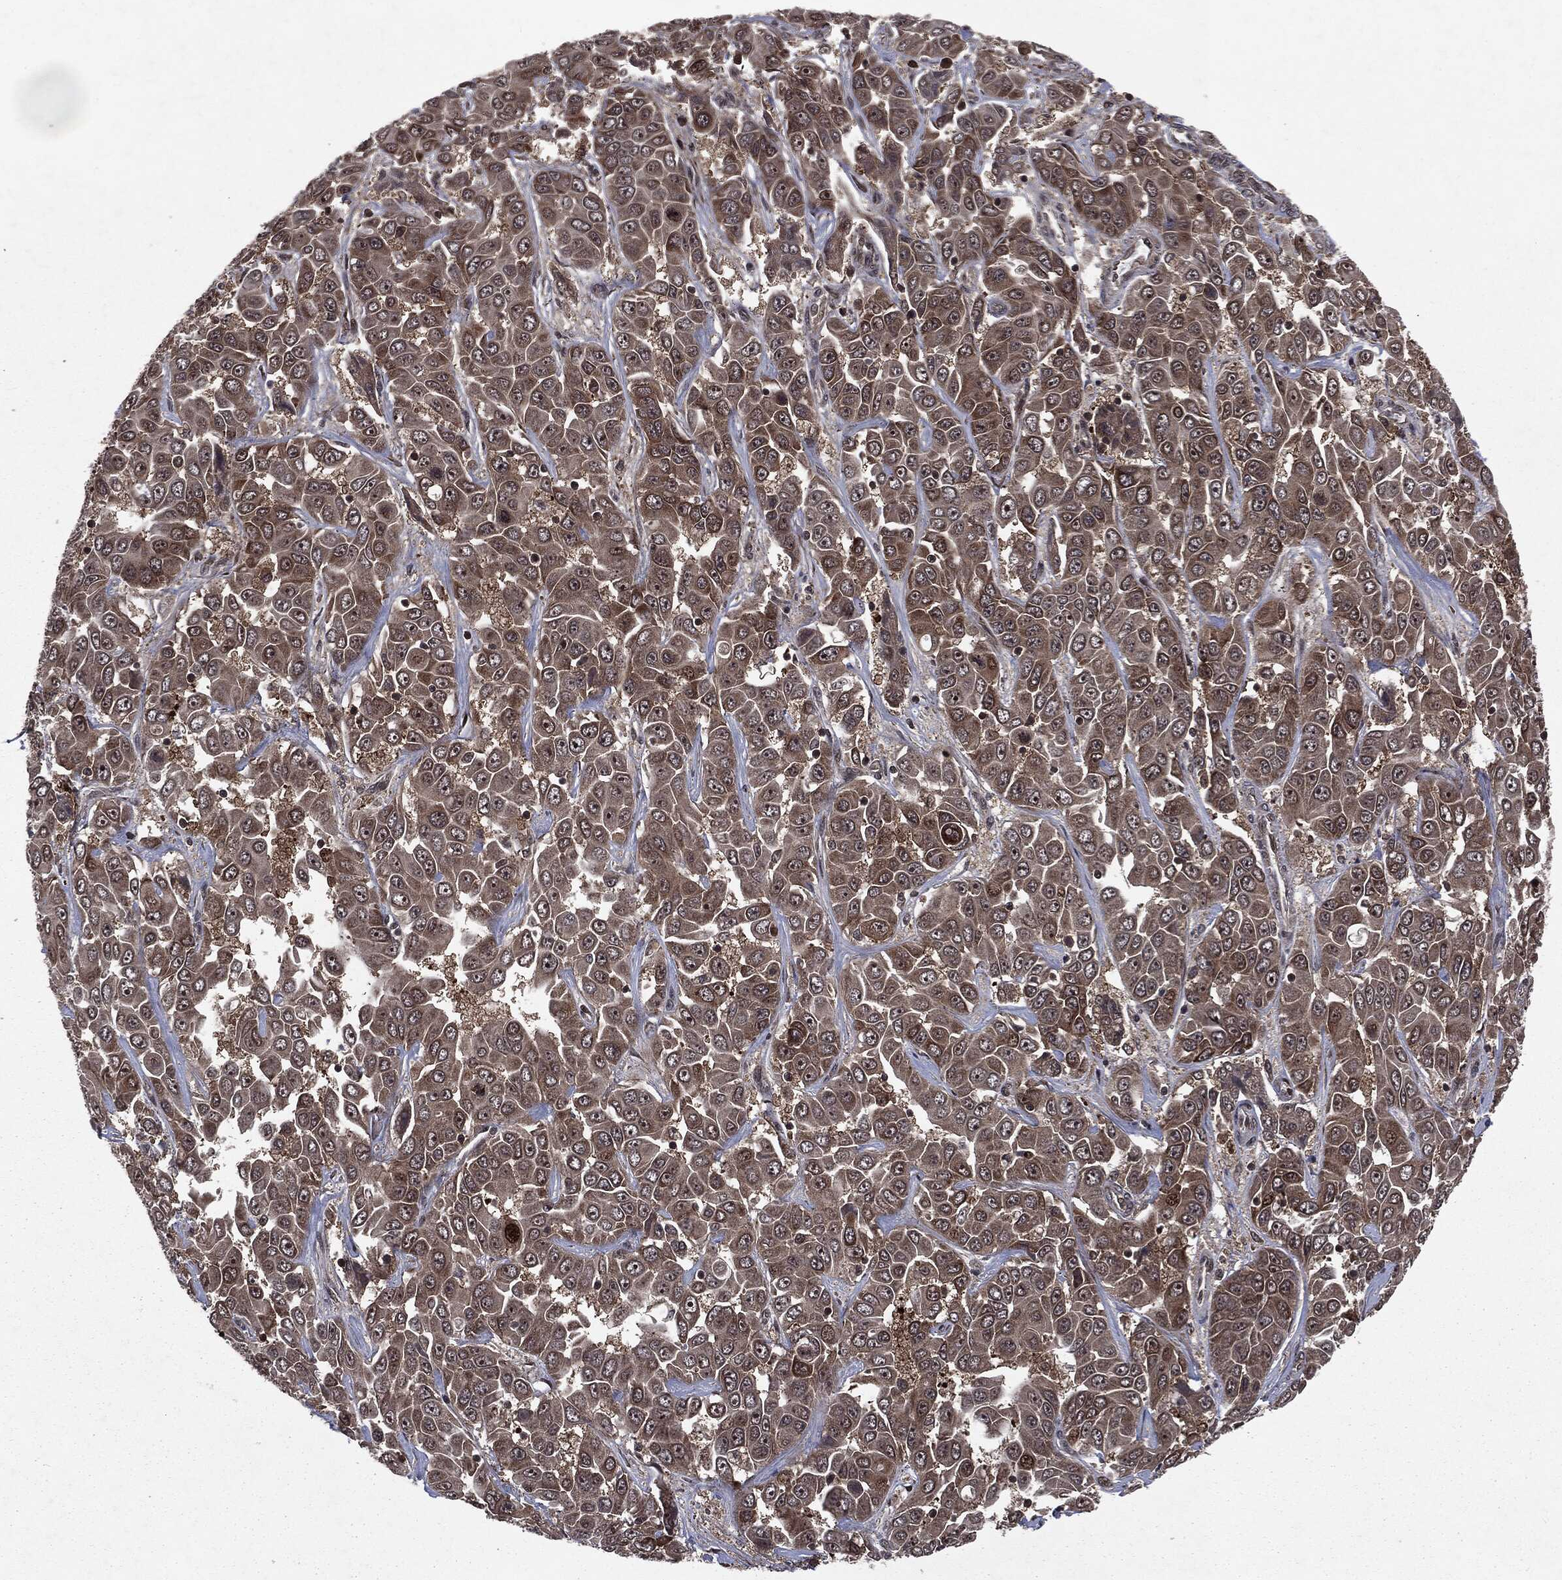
{"staining": {"intensity": "moderate", "quantity": "25%-75%", "location": "cytoplasmic/membranous"}, "tissue": "liver cancer", "cell_type": "Tumor cells", "image_type": "cancer", "snomed": [{"axis": "morphology", "description": "Cholangiocarcinoma"}, {"axis": "topography", "description": "Liver"}], "caption": "This image demonstrates immunohistochemistry (IHC) staining of human cholangiocarcinoma (liver), with medium moderate cytoplasmic/membranous positivity in about 25%-75% of tumor cells.", "gene": "STAU2", "patient": {"sex": "female", "age": 52}}